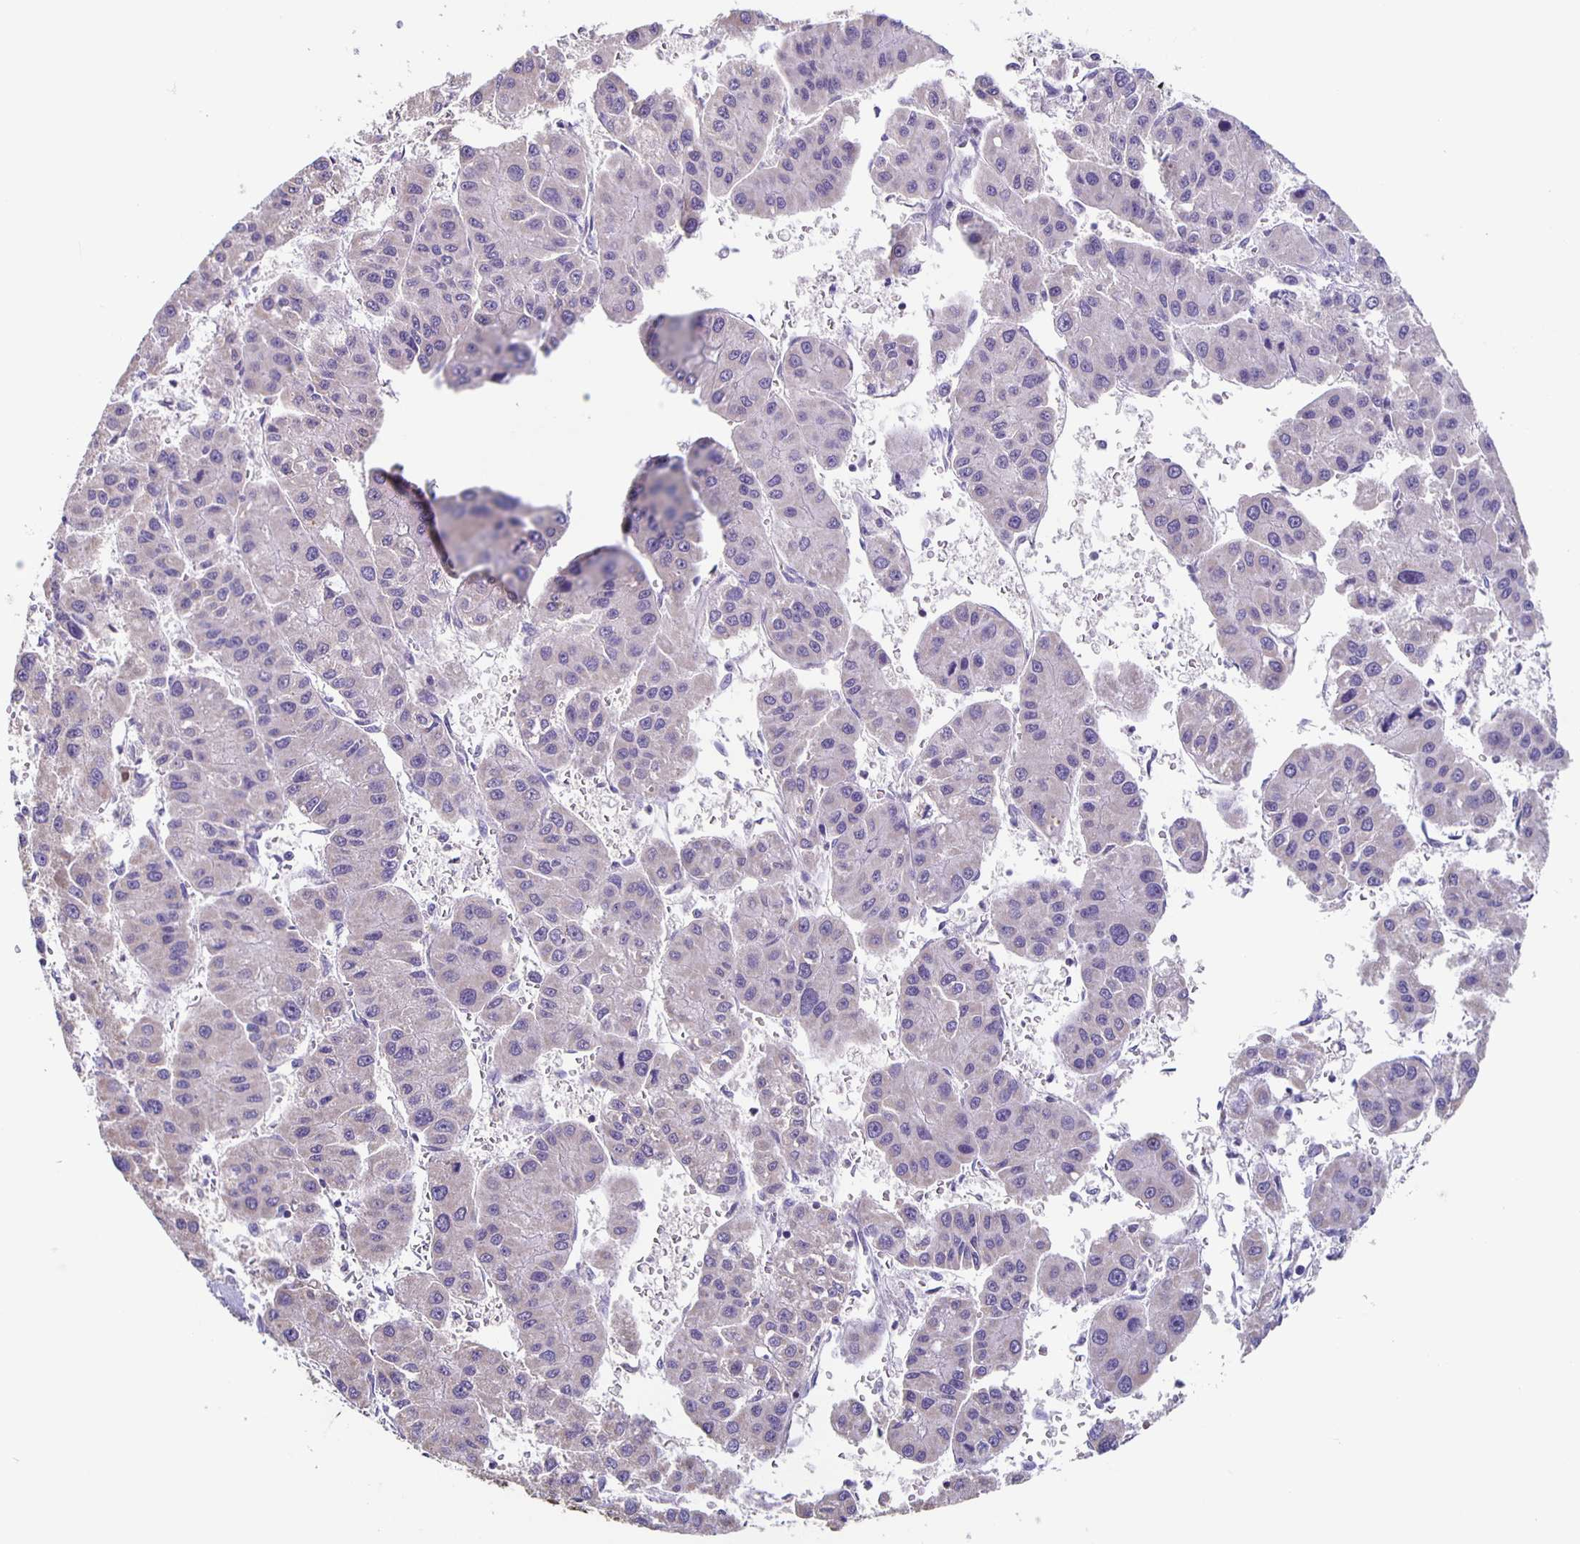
{"staining": {"intensity": "negative", "quantity": "none", "location": "none"}, "tissue": "liver cancer", "cell_type": "Tumor cells", "image_type": "cancer", "snomed": [{"axis": "morphology", "description": "Carcinoma, Hepatocellular, NOS"}, {"axis": "topography", "description": "Liver"}], "caption": "Tumor cells are negative for brown protein staining in liver cancer.", "gene": "TPPP", "patient": {"sex": "male", "age": 73}}